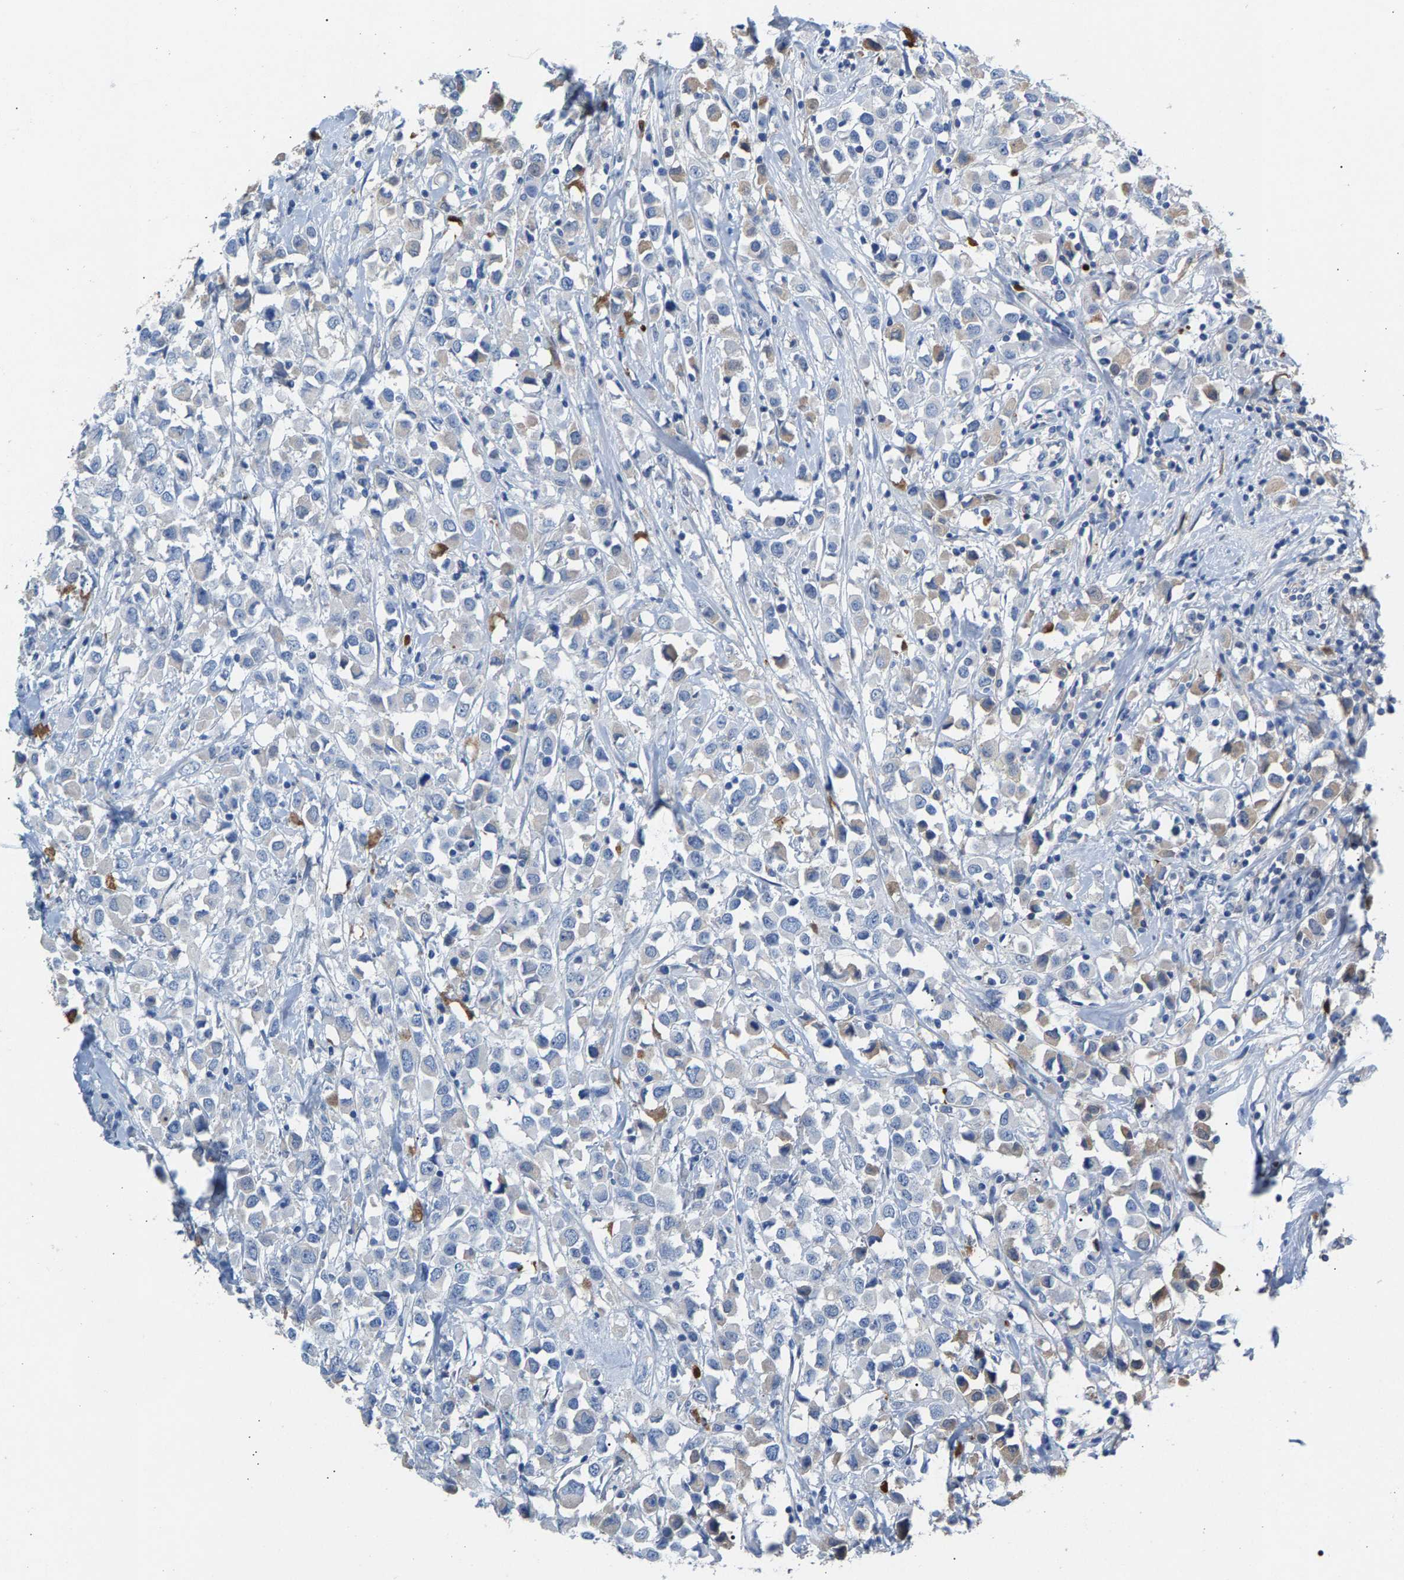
{"staining": {"intensity": "weak", "quantity": "<25%", "location": "cytoplasmic/membranous"}, "tissue": "breast cancer", "cell_type": "Tumor cells", "image_type": "cancer", "snomed": [{"axis": "morphology", "description": "Duct carcinoma"}, {"axis": "topography", "description": "Breast"}], "caption": "This is an IHC histopathology image of breast intraductal carcinoma. There is no staining in tumor cells.", "gene": "APOH", "patient": {"sex": "female", "age": 61}}